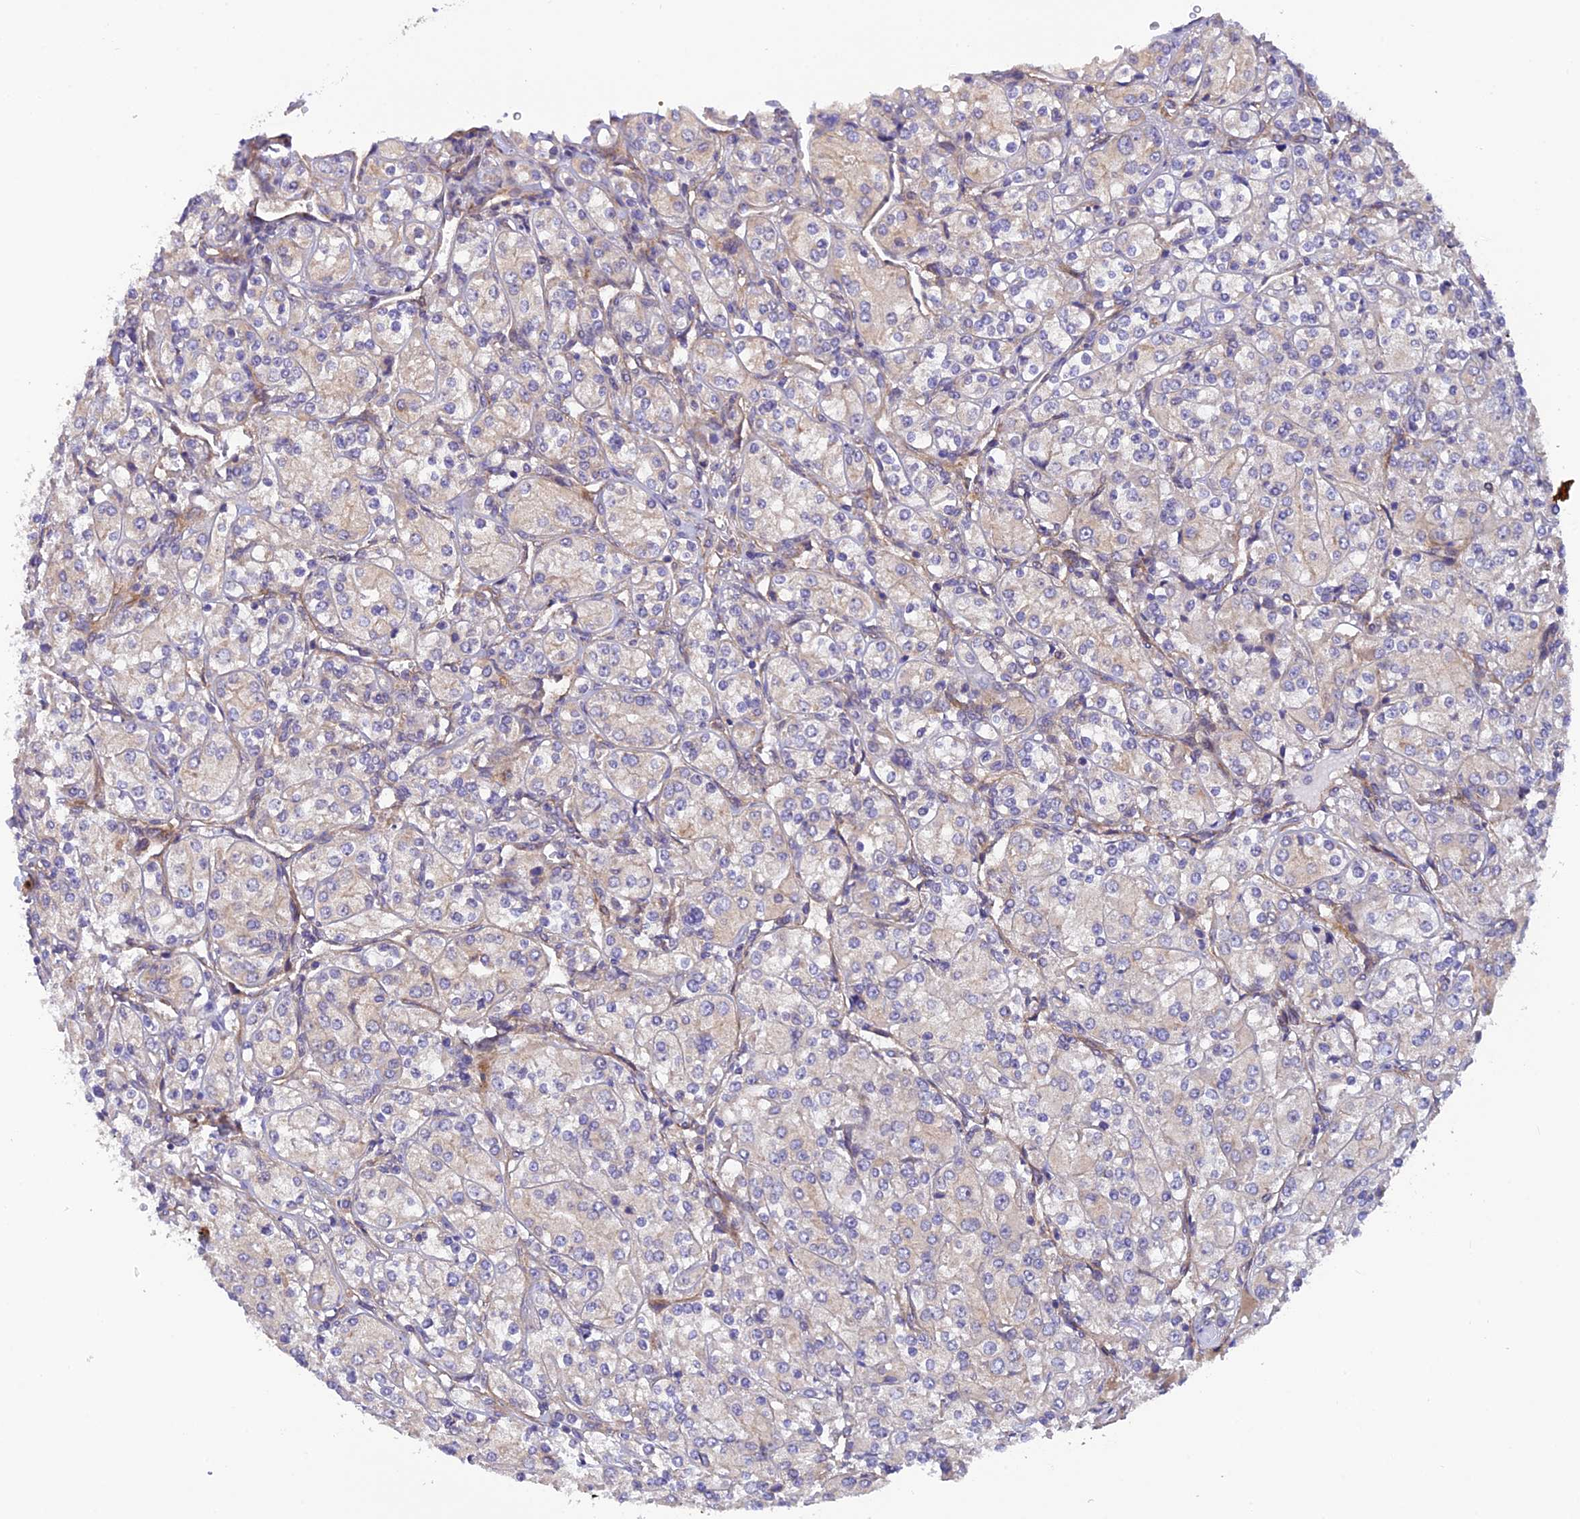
{"staining": {"intensity": "weak", "quantity": "<25%", "location": "cytoplasmic/membranous"}, "tissue": "renal cancer", "cell_type": "Tumor cells", "image_type": "cancer", "snomed": [{"axis": "morphology", "description": "Adenocarcinoma, NOS"}, {"axis": "topography", "description": "Kidney"}], "caption": "Renal cancer was stained to show a protein in brown. There is no significant expression in tumor cells. (DAB IHC, high magnification).", "gene": "ADAMTS15", "patient": {"sex": "male", "age": 77}}